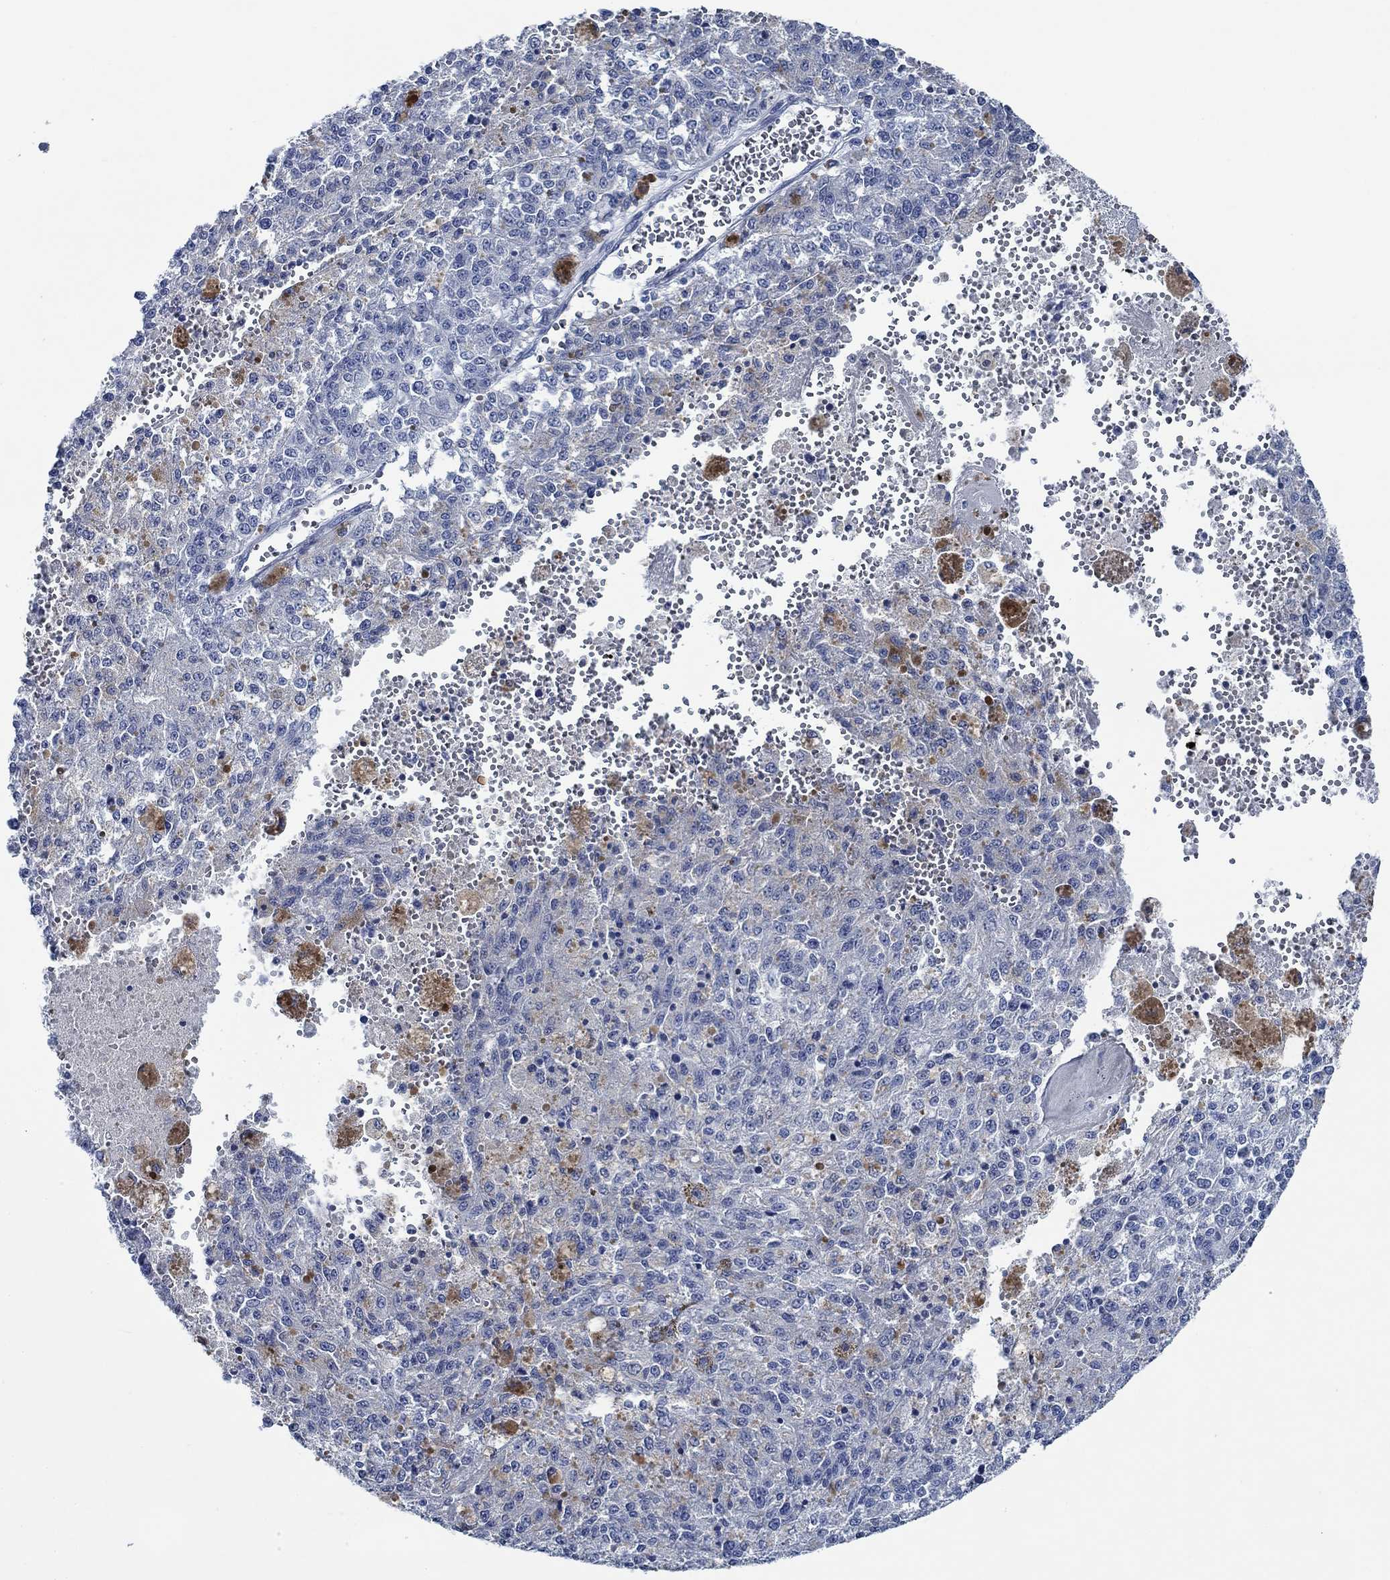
{"staining": {"intensity": "negative", "quantity": "none", "location": "none"}, "tissue": "melanoma", "cell_type": "Tumor cells", "image_type": "cancer", "snomed": [{"axis": "morphology", "description": "Malignant melanoma, Metastatic site"}, {"axis": "topography", "description": "Lymph node"}], "caption": "A high-resolution histopathology image shows immunohistochemistry (IHC) staining of malignant melanoma (metastatic site), which reveals no significant staining in tumor cells. The staining is performed using DAB (3,3'-diaminobenzidine) brown chromogen with nuclei counter-stained in using hematoxylin.", "gene": "SVEP1", "patient": {"sex": "female", "age": 64}}